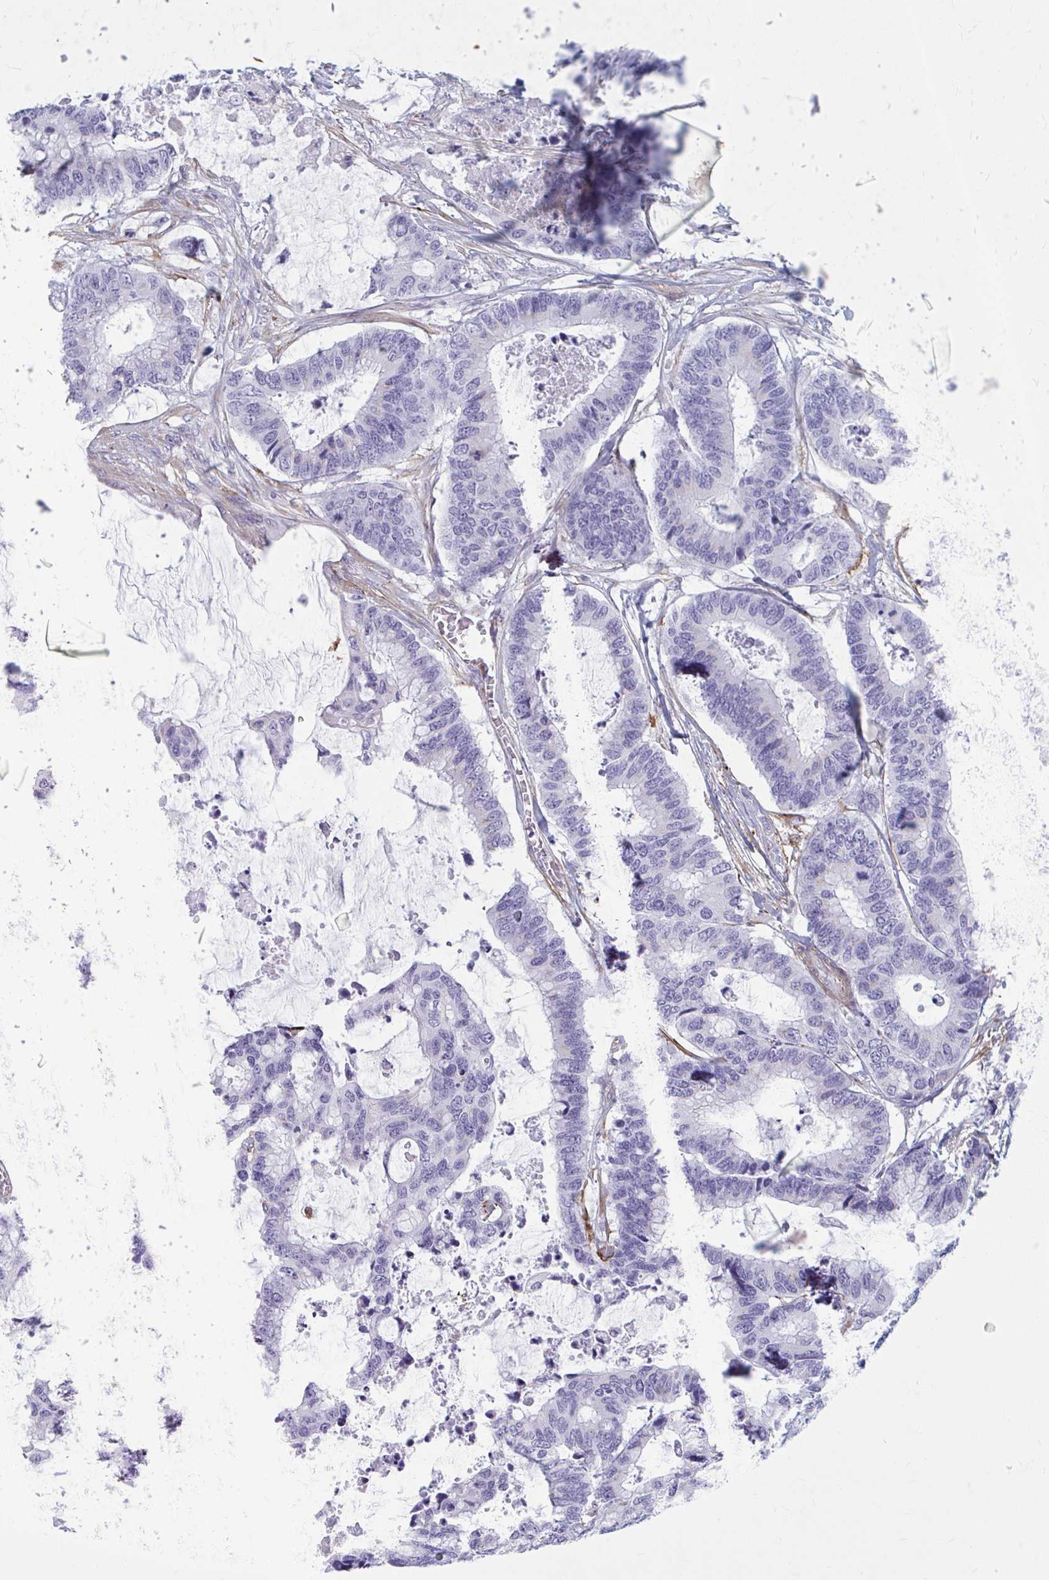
{"staining": {"intensity": "negative", "quantity": "none", "location": "none"}, "tissue": "colorectal cancer", "cell_type": "Tumor cells", "image_type": "cancer", "snomed": [{"axis": "morphology", "description": "Adenocarcinoma, NOS"}, {"axis": "topography", "description": "Rectum"}], "caption": "A micrograph of colorectal cancer (adenocarcinoma) stained for a protein shows no brown staining in tumor cells.", "gene": "AKAP12", "patient": {"sex": "female", "age": 59}}